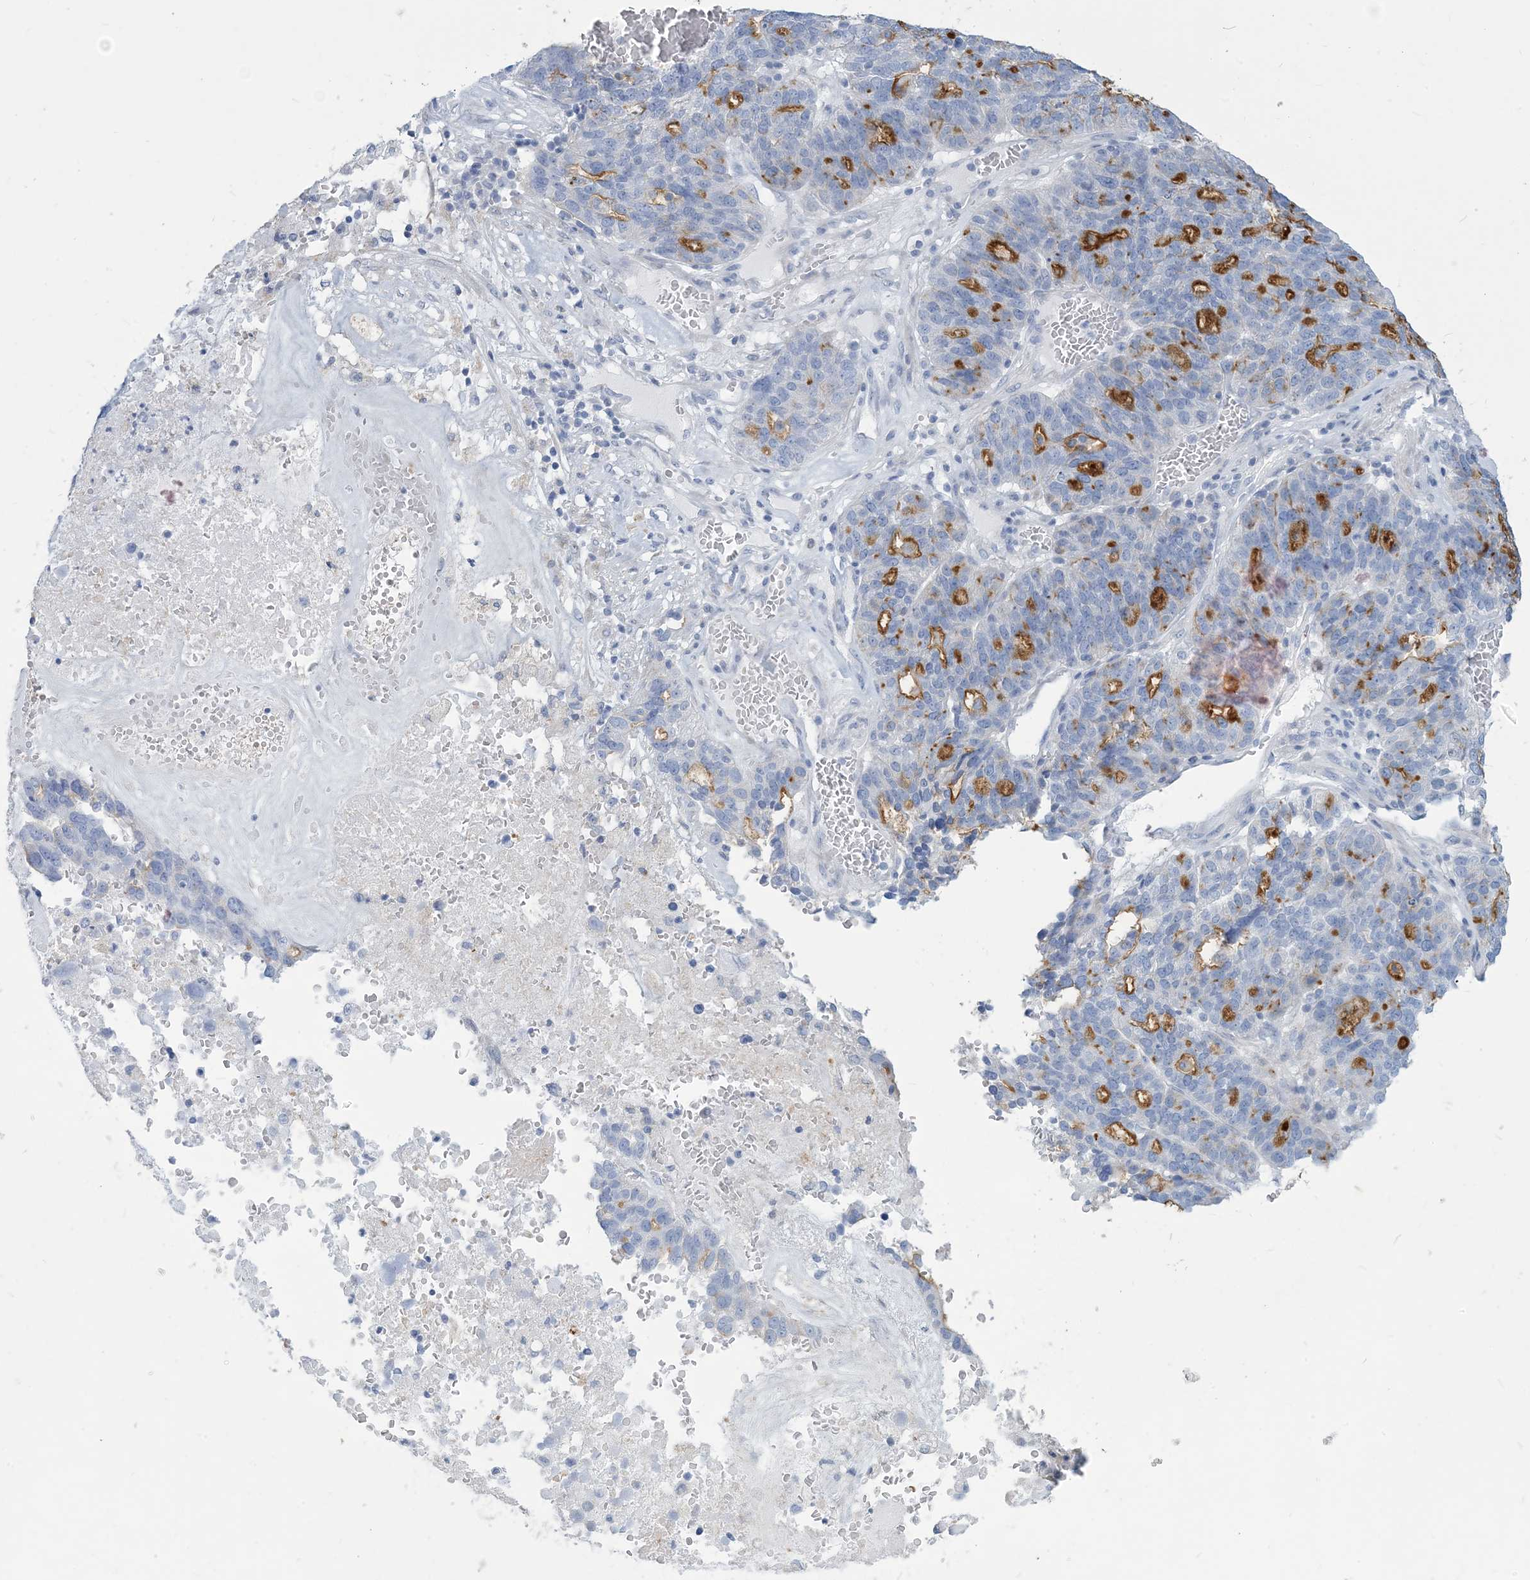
{"staining": {"intensity": "moderate", "quantity": "<25%", "location": "cytoplasmic/membranous"}, "tissue": "ovarian cancer", "cell_type": "Tumor cells", "image_type": "cancer", "snomed": [{"axis": "morphology", "description": "Cystadenocarcinoma, serous, NOS"}, {"axis": "topography", "description": "Ovary"}], "caption": "A micrograph showing moderate cytoplasmic/membranous positivity in about <25% of tumor cells in ovarian serous cystadenocarcinoma, as visualized by brown immunohistochemical staining.", "gene": "MOXD1", "patient": {"sex": "female", "age": 59}}